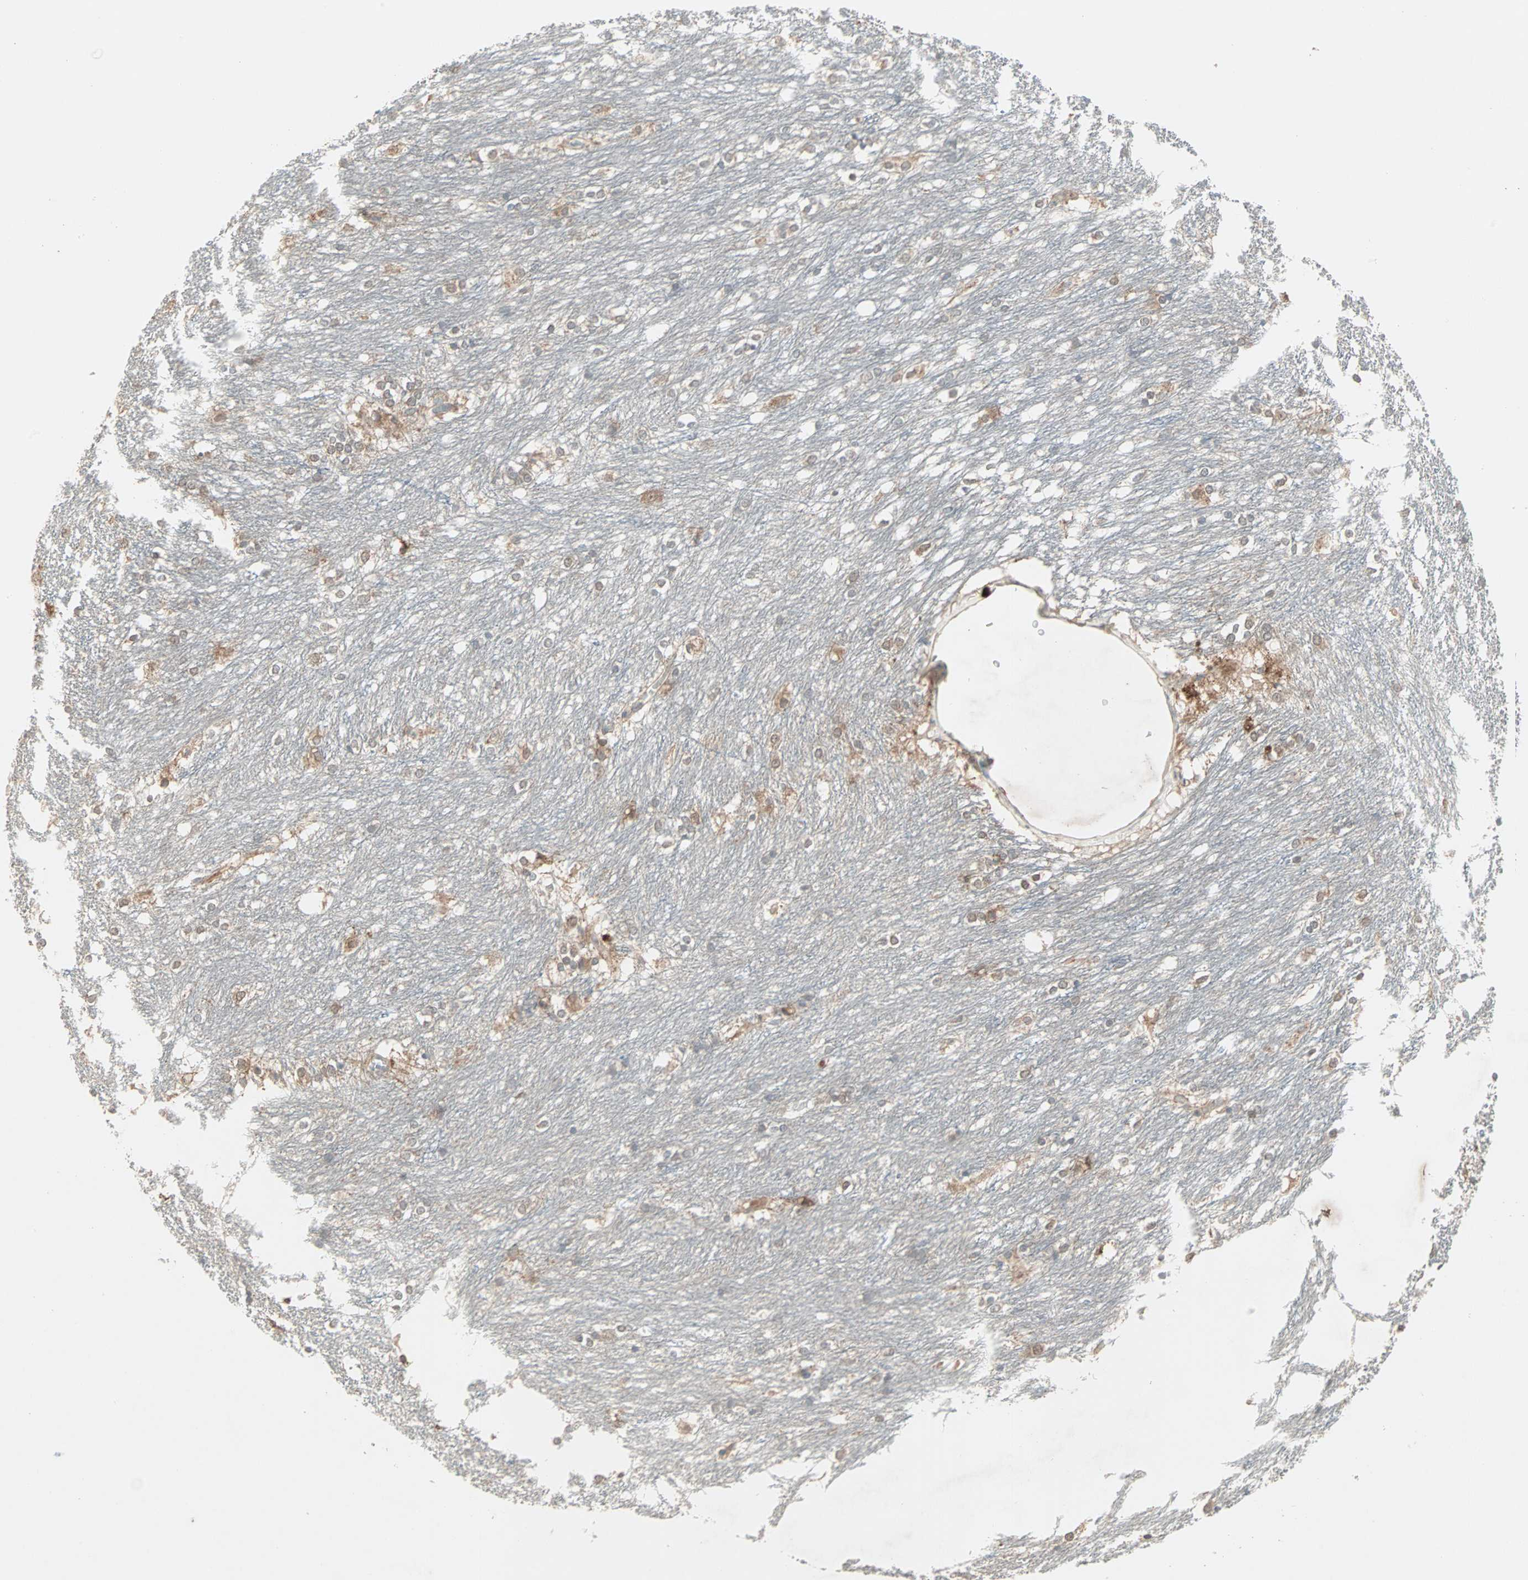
{"staining": {"intensity": "negative", "quantity": "none", "location": "none"}, "tissue": "caudate", "cell_type": "Glial cells", "image_type": "normal", "snomed": [{"axis": "morphology", "description": "Normal tissue, NOS"}, {"axis": "topography", "description": "Lateral ventricle wall"}], "caption": "The immunohistochemistry histopathology image has no significant positivity in glial cells of caudate. (DAB (3,3'-diaminobenzidine) IHC, high magnification).", "gene": "JMJD7", "patient": {"sex": "female", "age": 19}}